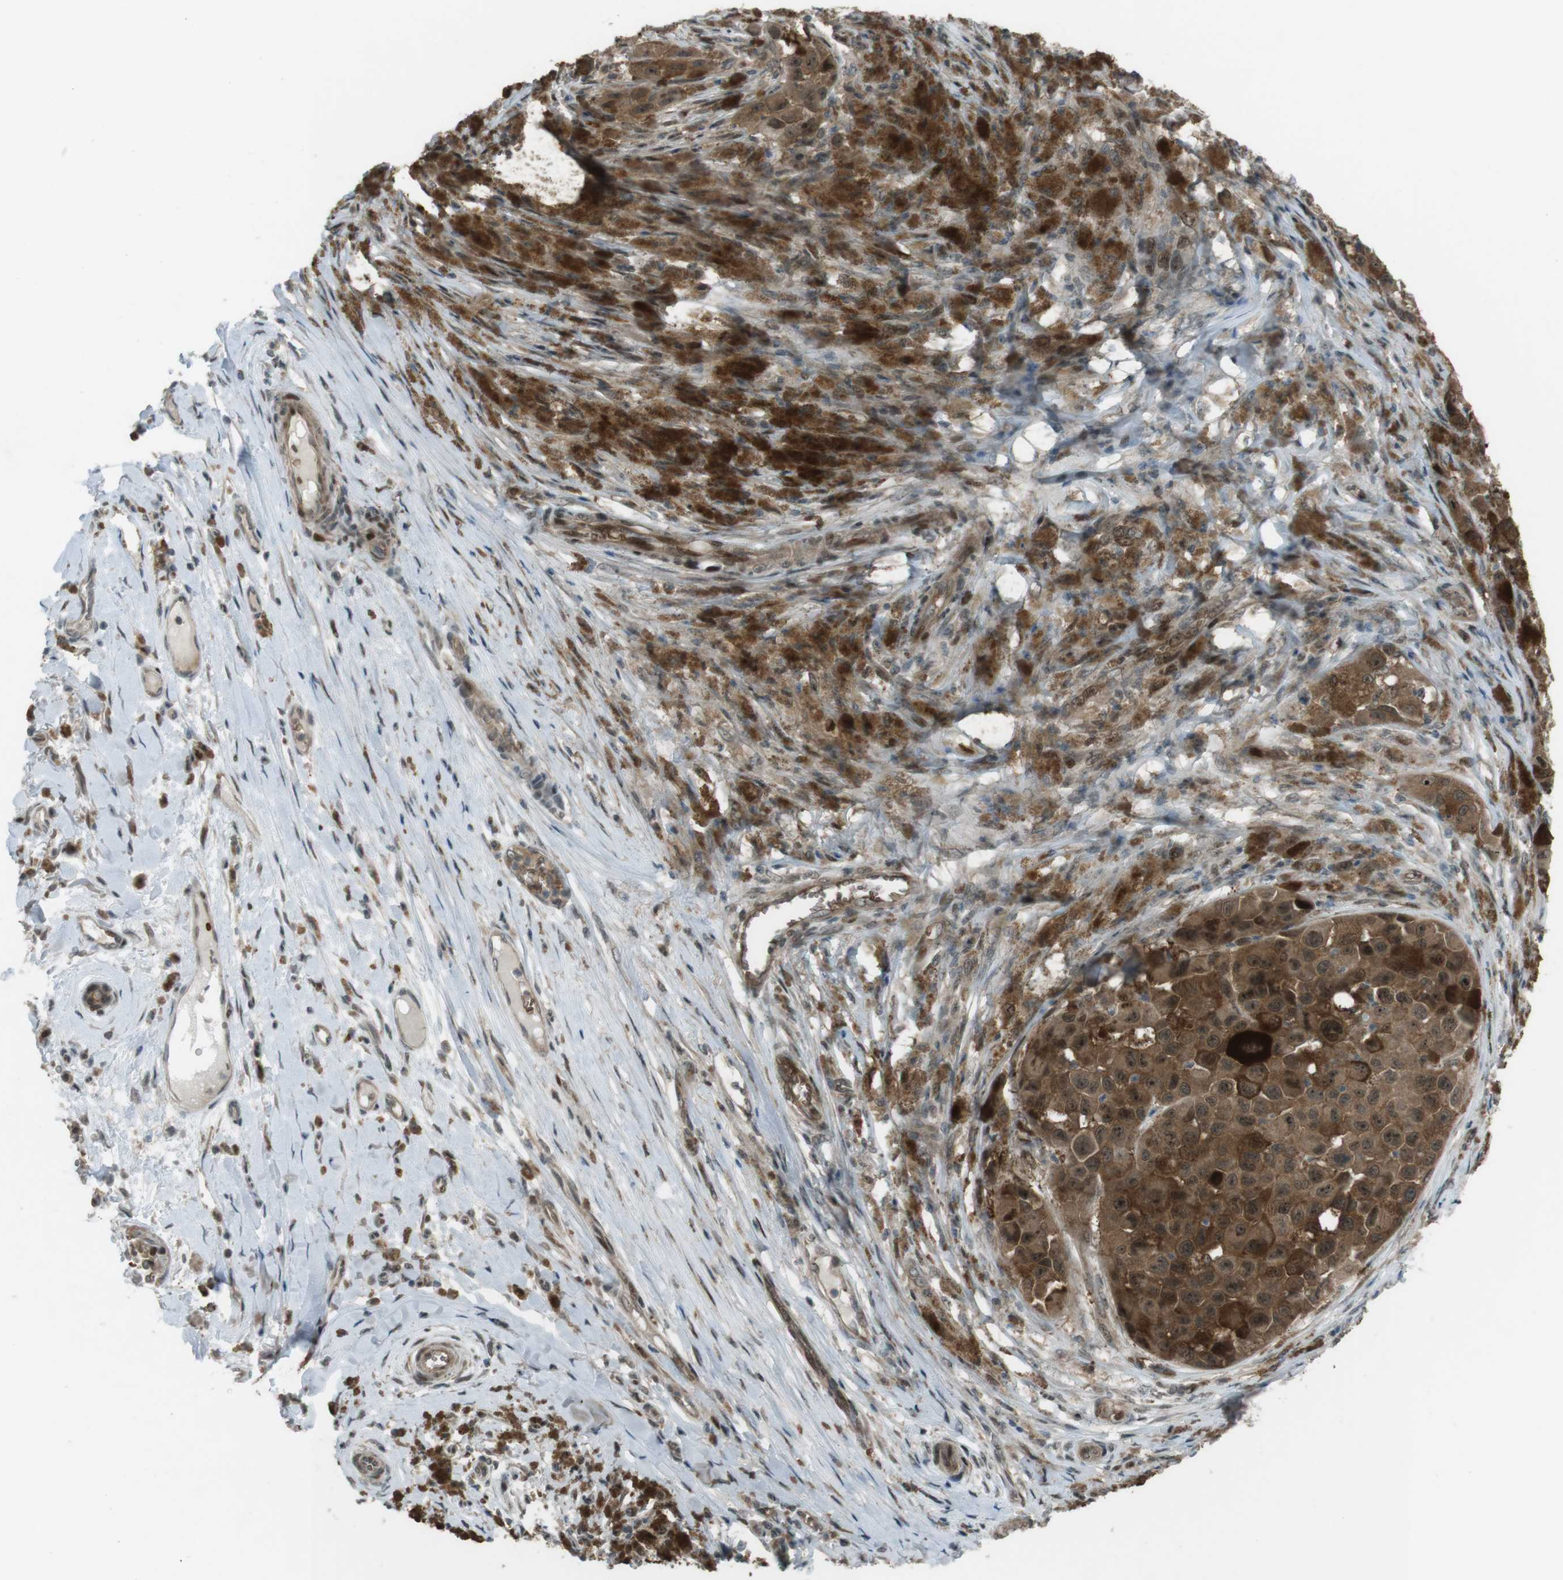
{"staining": {"intensity": "moderate", "quantity": ">75%", "location": "cytoplasmic/membranous,nuclear"}, "tissue": "melanoma", "cell_type": "Tumor cells", "image_type": "cancer", "snomed": [{"axis": "morphology", "description": "Malignant melanoma, NOS"}, {"axis": "topography", "description": "Skin"}], "caption": "IHC photomicrograph of human melanoma stained for a protein (brown), which reveals medium levels of moderate cytoplasmic/membranous and nuclear staining in approximately >75% of tumor cells.", "gene": "SLITRK5", "patient": {"sex": "male", "age": 96}}